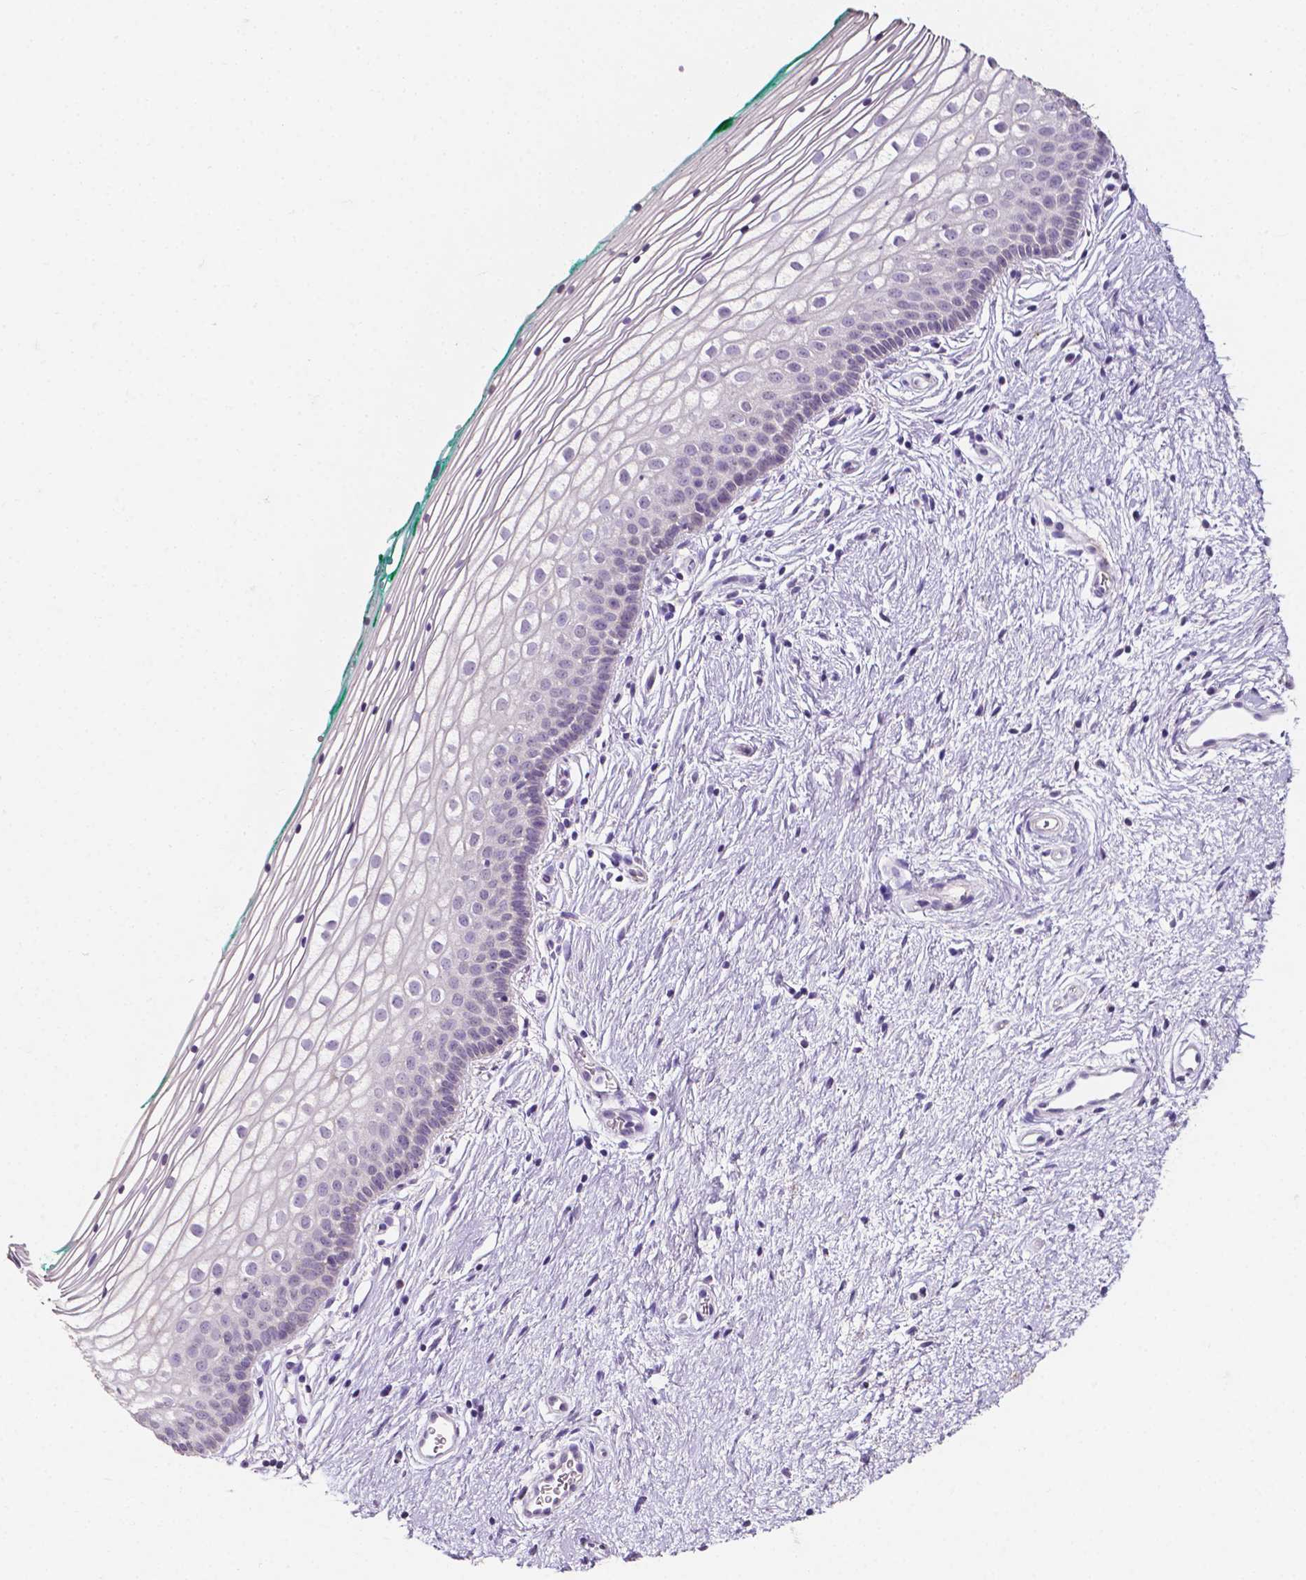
{"staining": {"intensity": "negative", "quantity": "none", "location": "none"}, "tissue": "vagina", "cell_type": "Squamous epithelial cells", "image_type": "normal", "snomed": [{"axis": "morphology", "description": "Normal tissue, NOS"}, {"axis": "topography", "description": "Vagina"}], "caption": "This is an IHC micrograph of unremarkable vagina. There is no staining in squamous epithelial cells.", "gene": "PSAT1", "patient": {"sex": "female", "age": 36}}